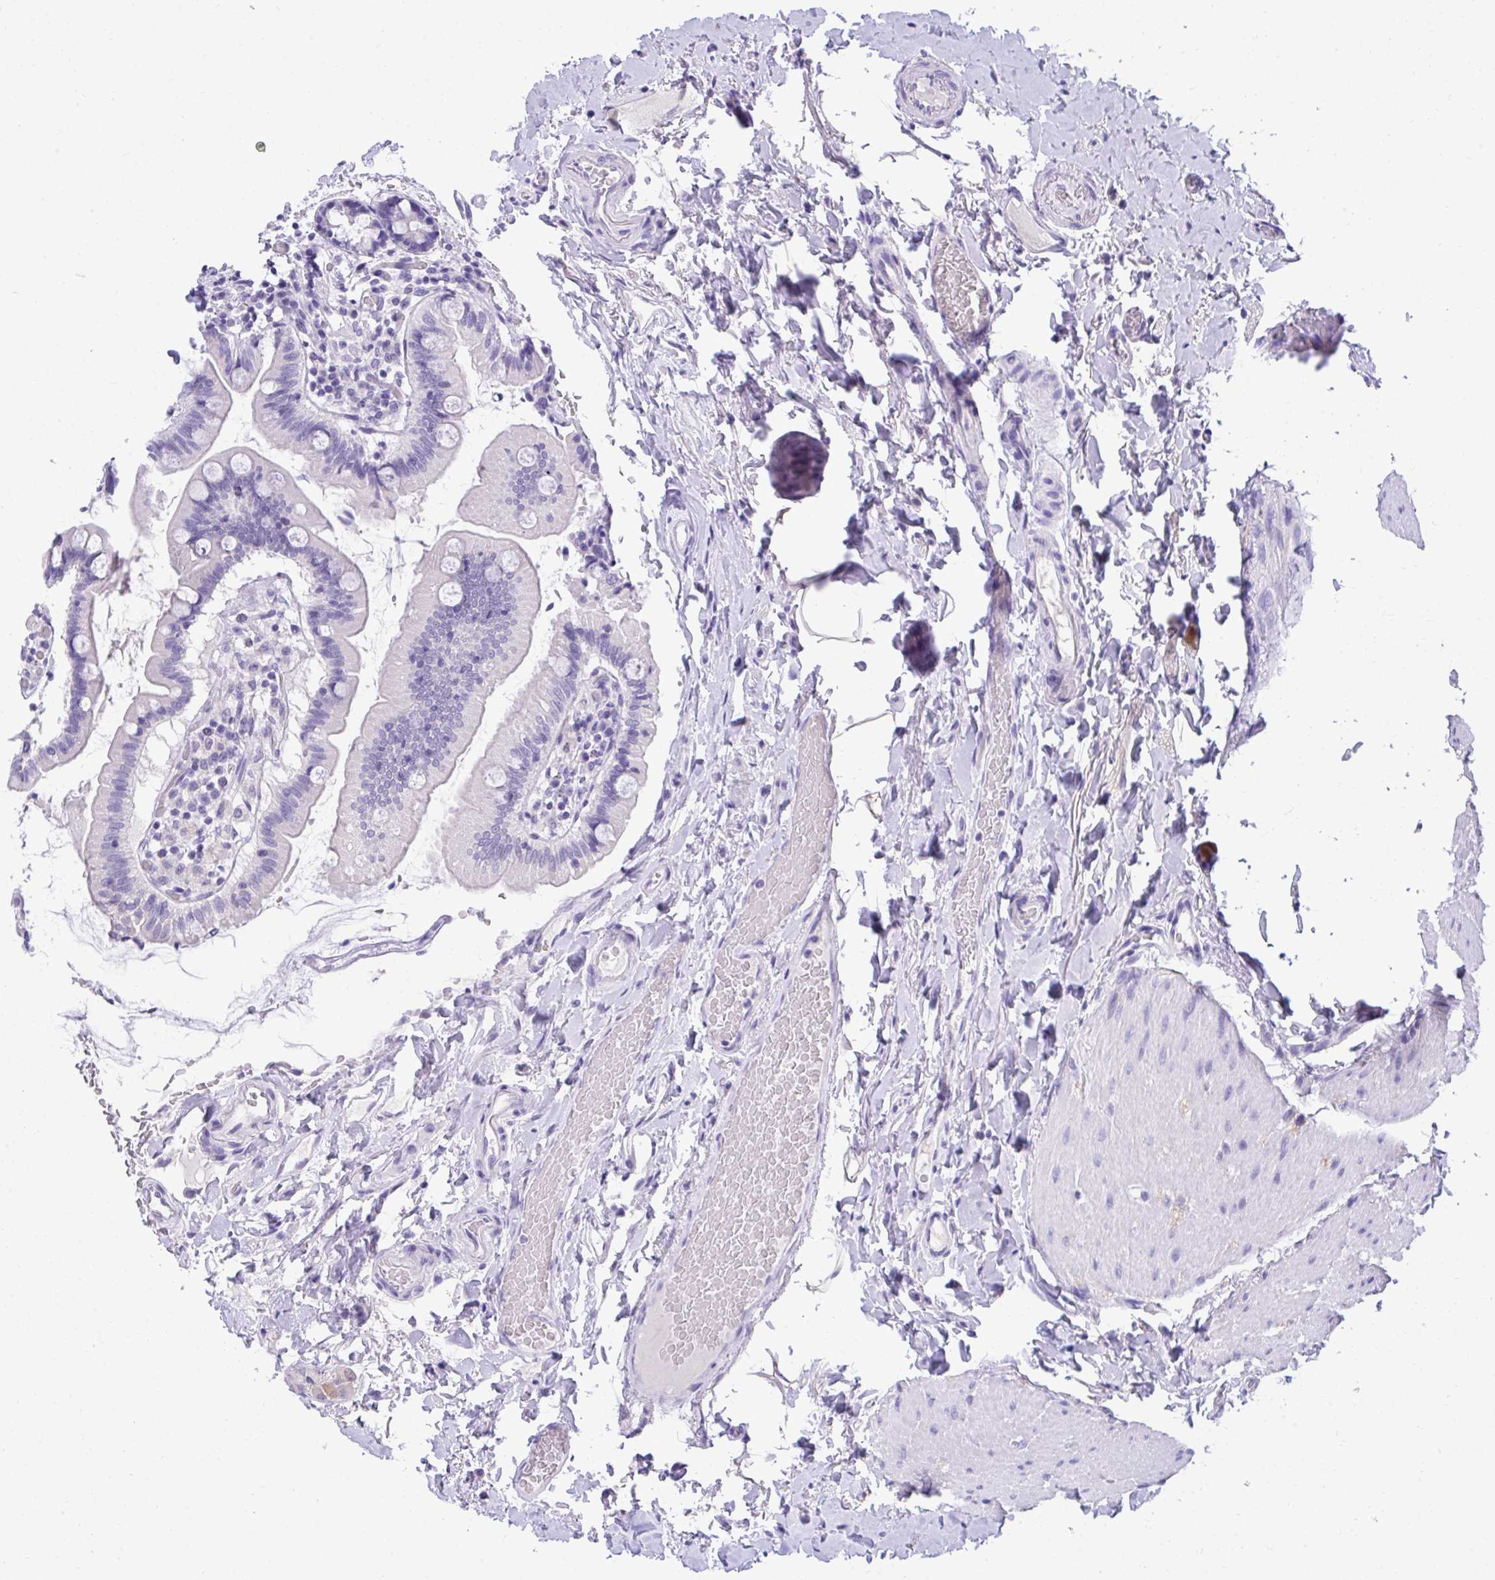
{"staining": {"intensity": "negative", "quantity": "none", "location": "none"}, "tissue": "small intestine", "cell_type": "Glandular cells", "image_type": "normal", "snomed": [{"axis": "morphology", "description": "Normal tissue, NOS"}, {"axis": "topography", "description": "Small intestine"}], "caption": "This photomicrograph is of benign small intestine stained with immunohistochemistry to label a protein in brown with the nuclei are counter-stained blue. There is no staining in glandular cells.", "gene": "PGM2L1", "patient": {"sex": "female", "age": 64}}